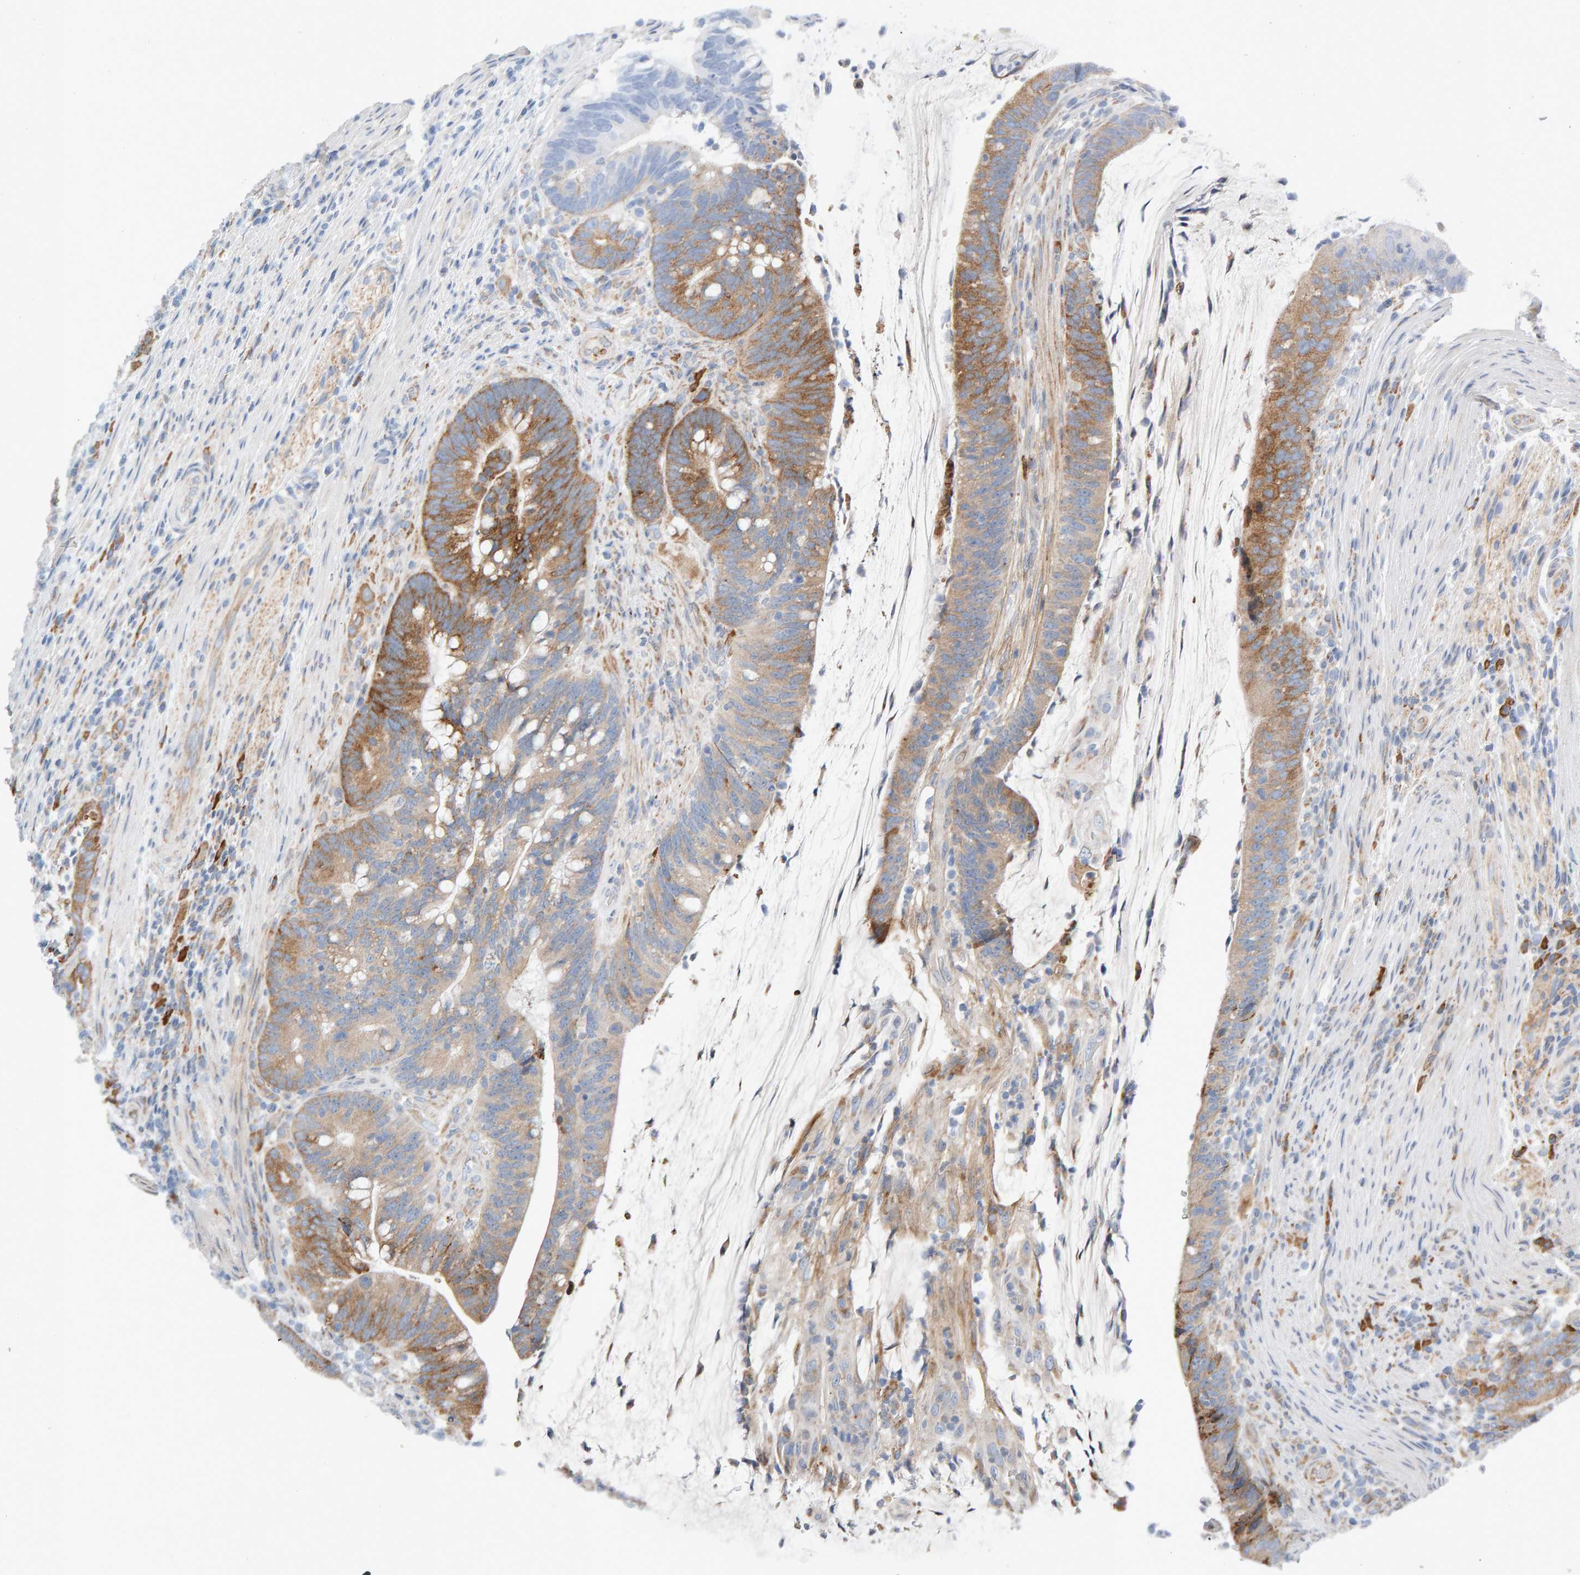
{"staining": {"intensity": "moderate", "quantity": "25%-75%", "location": "cytoplasmic/membranous"}, "tissue": "colorectal cancer", "cell_type": "Tumor cells", "image_type": "cancer", "snomed": [{"axis": "morphology", "description": "Adenocarcinoma, NOS"}, {"axis": "topography", "description": "Colon"}], "caption": "Adenocarcinoma (colorectal) stained with DAB (3,3'-diaminobenzidine) immunohistochemistry demonstrates medium levels of moderate cytoplasmic/membranous positivity in approximately 25%-75% of tumor cells.", "gene": "ENGASE", "patient": {"sex": "female", "age": 66}}